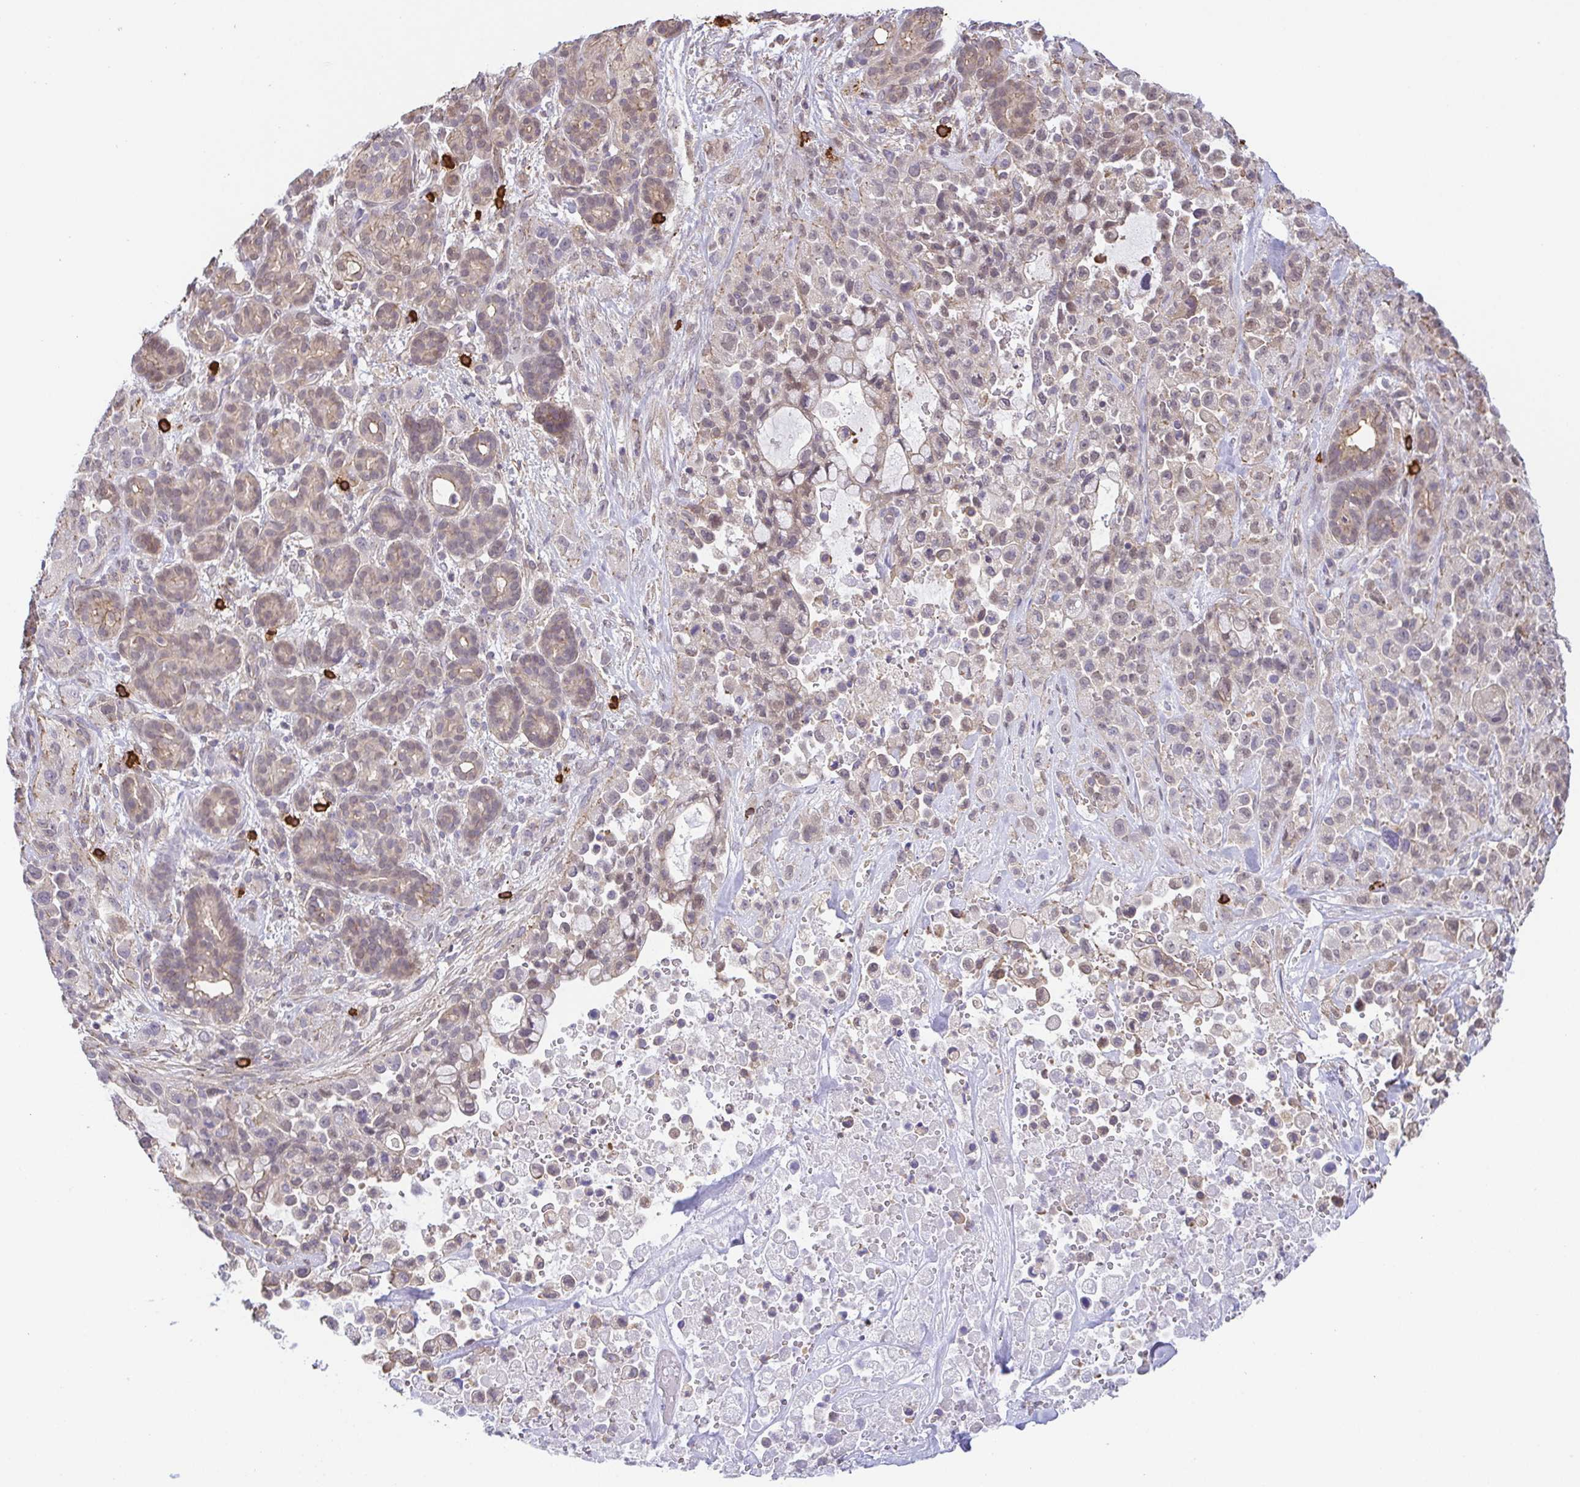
{"staining": {"intensity": "weak", "quantity": "<25%", "location": "cytoplasmic/membranous"}, "tissue": "pancreatic cancer", "cell_type": "Tumor cells", "image_type": "cancer", "snomed": [{"axis": "morphology", "description": "Adenocarcinoma, NOS"}, {"axis": "topography", "description": "Pancreas"}], "caption": "Tumor cells show no significant protein expression in pancreatic cancer (adenocarcinoma).", "gene": "PREPL", "patient": {"sex": "male", "age": 44}}